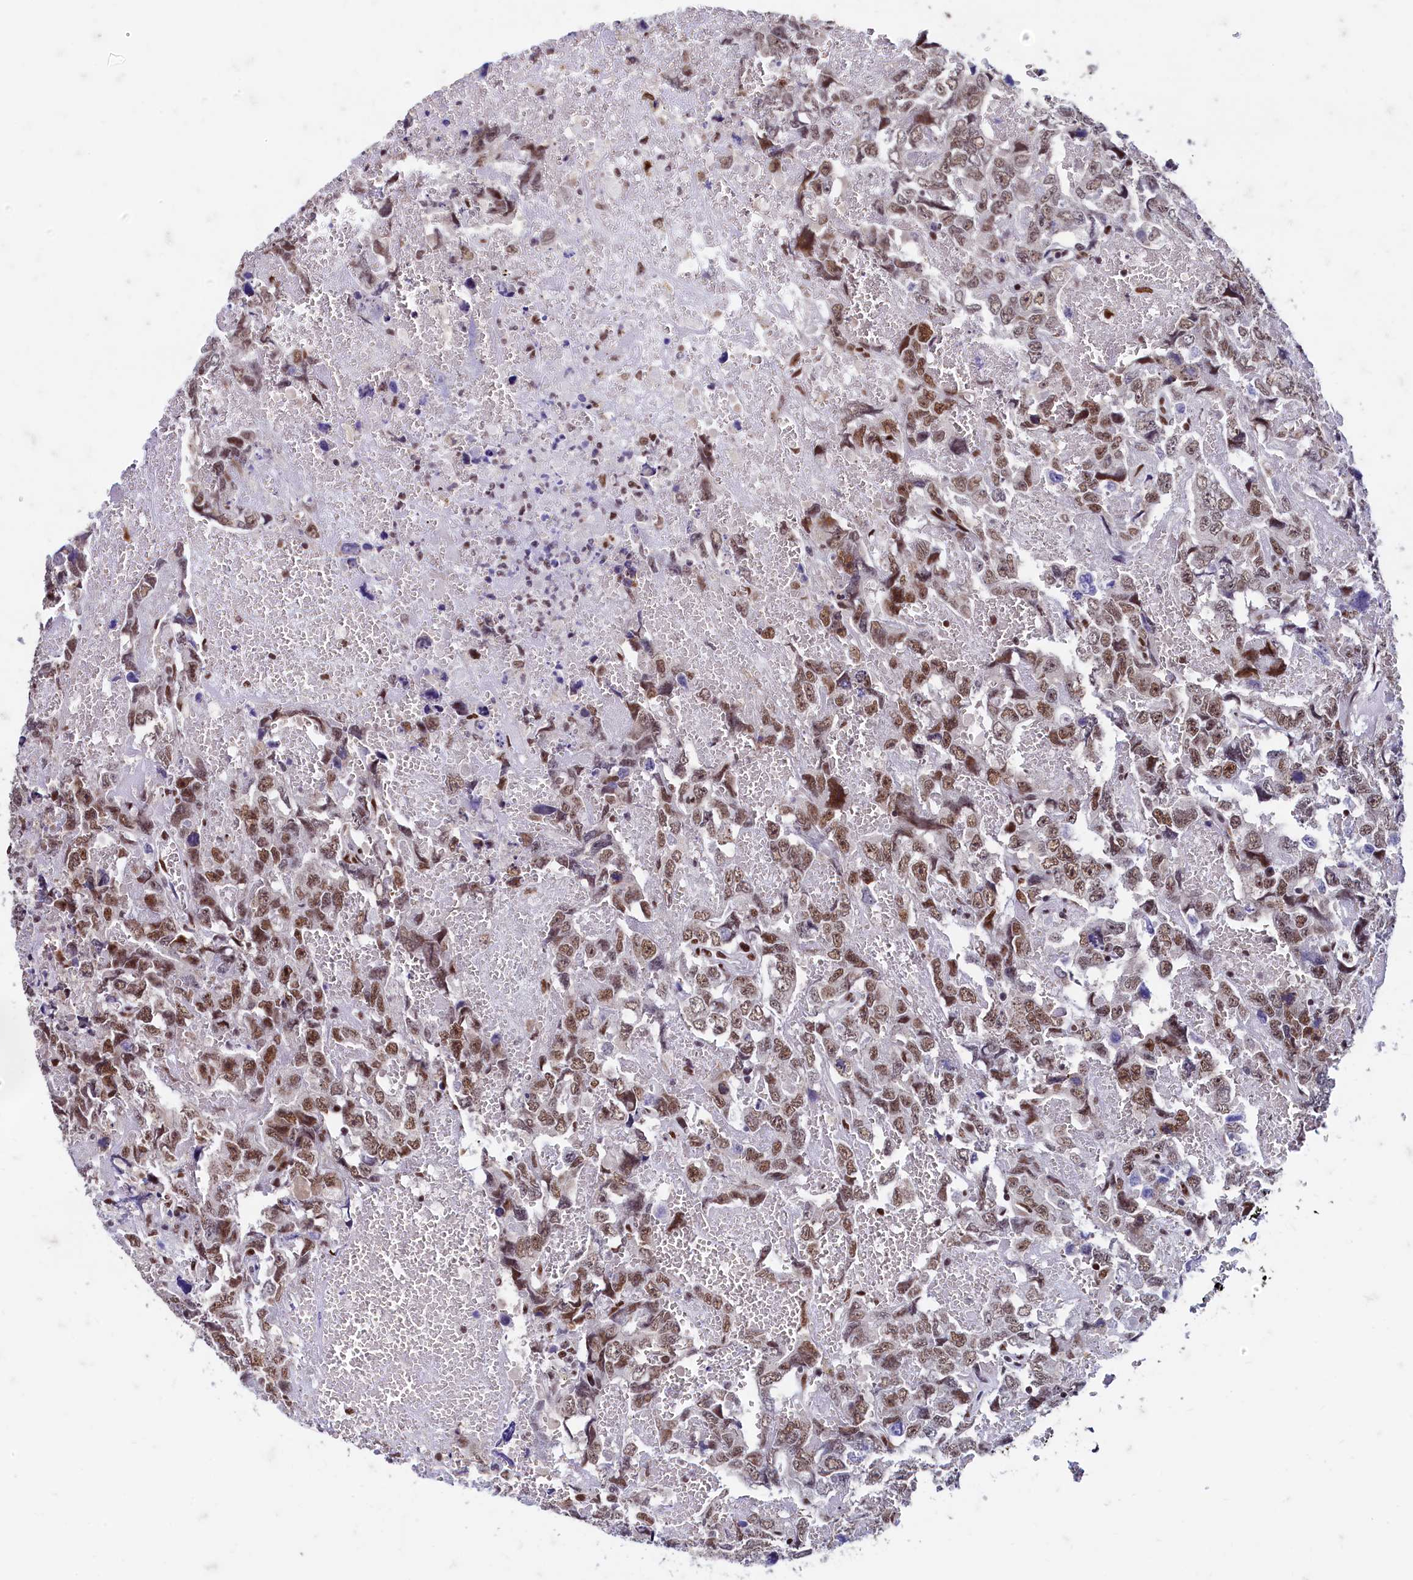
{"staining": {"intensity": "moderate", "quantity": ">75%", "location": "nuclear"}, "tissue": "testis cancer", "cell_type": "Tumor cells", "image_type": "cancer", "snomed": [{"axis": "morphology", "description": "Carcinoma, Embryonal, NOS"}, {"axis": "topography", "description": "Testis"}], "caption": "Brown immunohistochemical staining in human testis cancer (embryonal carcinoma) displays moderate nuclear positivity in approximately >75% of tumor cells.", "gene": "CPSF7", "patient": {"sex": "male", "age": 45}}